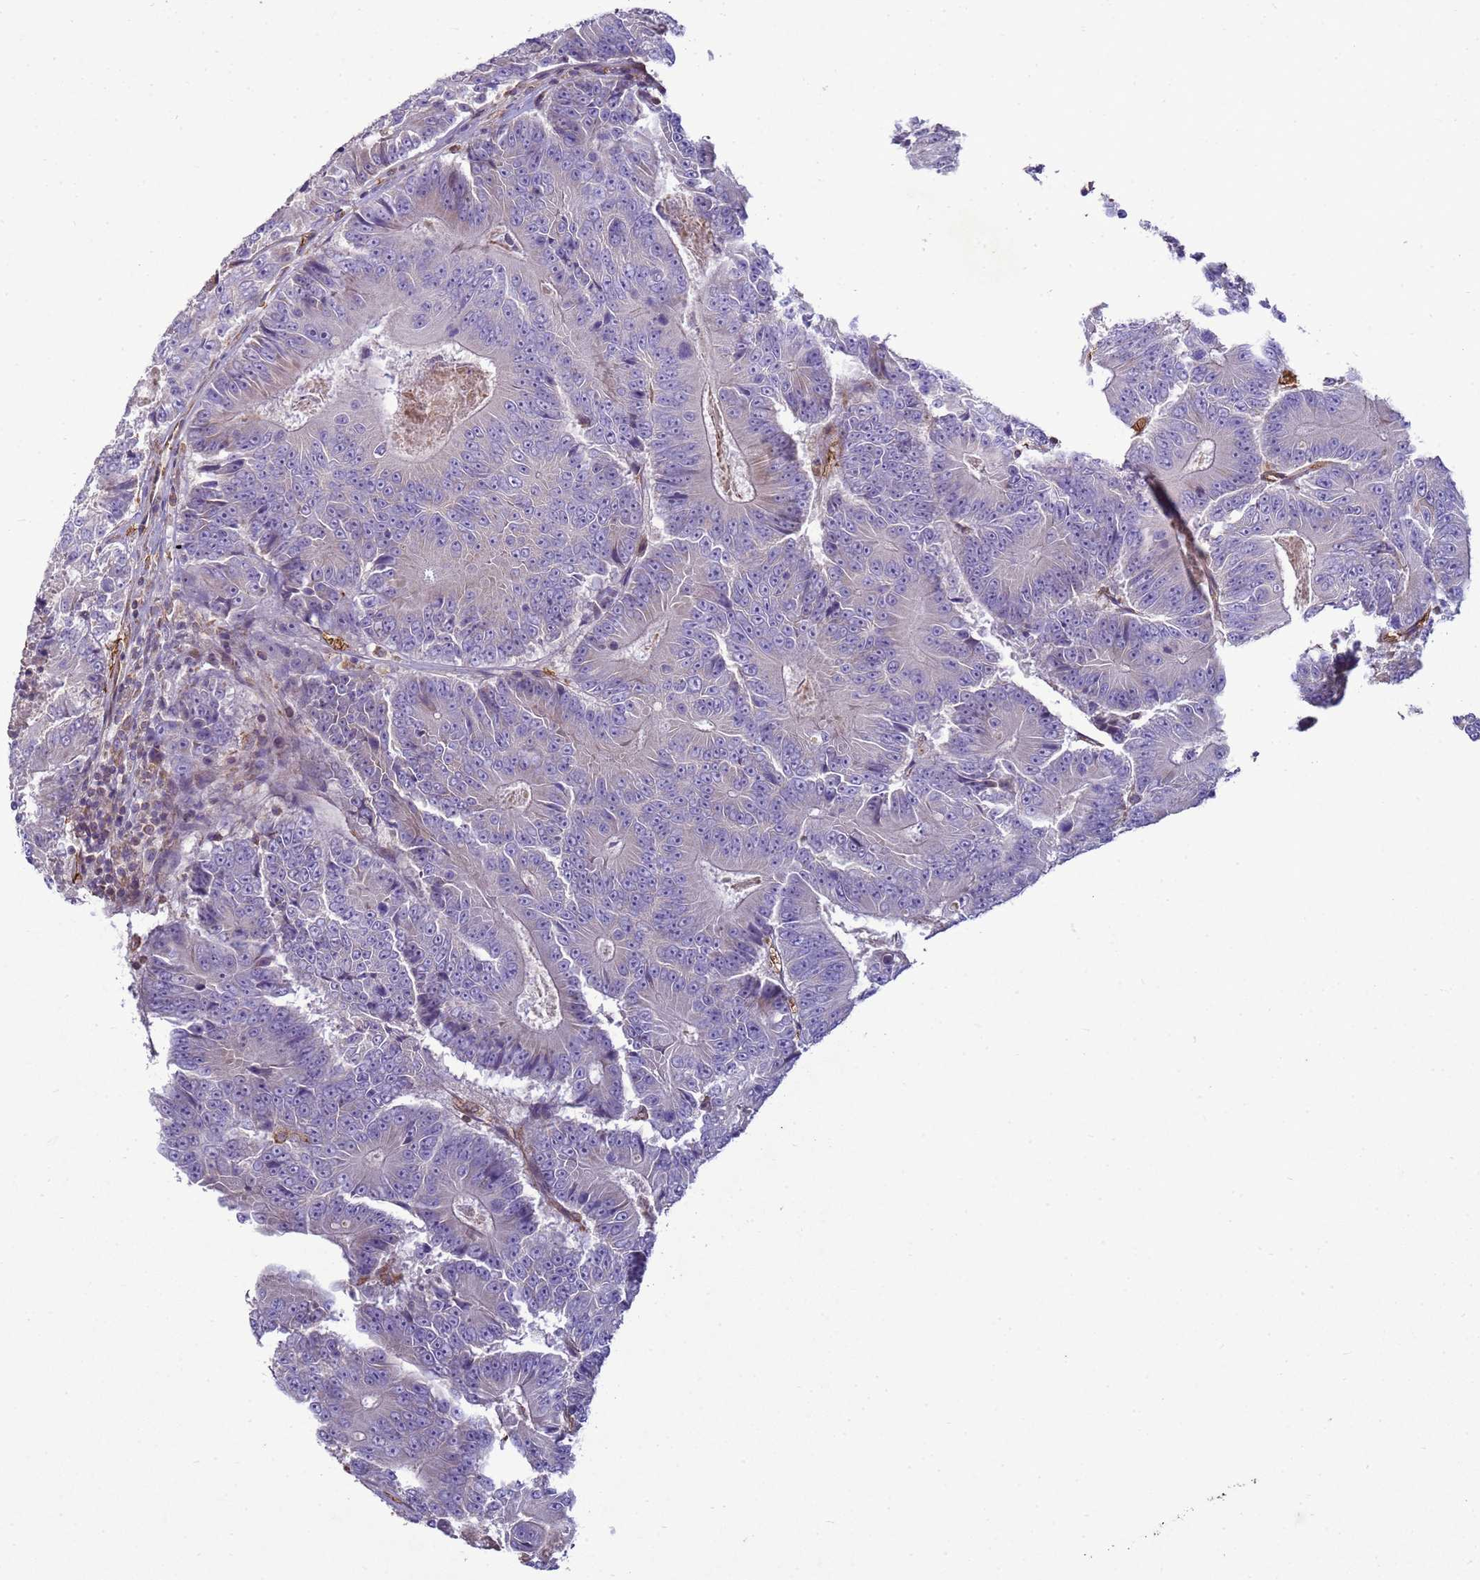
{"staining": {"intensity": "negative", "quantity": "none", "location": "none"}, "tissue": "colorectal cancer", "cell_type": "Tumor cells", "image_type": "cancer", "snomed": [{"axis": "morphology", "description": "Adenocarcinoma, NOS"}, {"axis": "topography", "description": "Colon"}], "caption": "DAB (3,3'-diaminobenzidine) immunohistochemical staining of colorectal adenocarcinoma reveals no significant staining in tumor cells.", "gene": "SGIP1", "patient": {"sex": "male", "age": 83}}